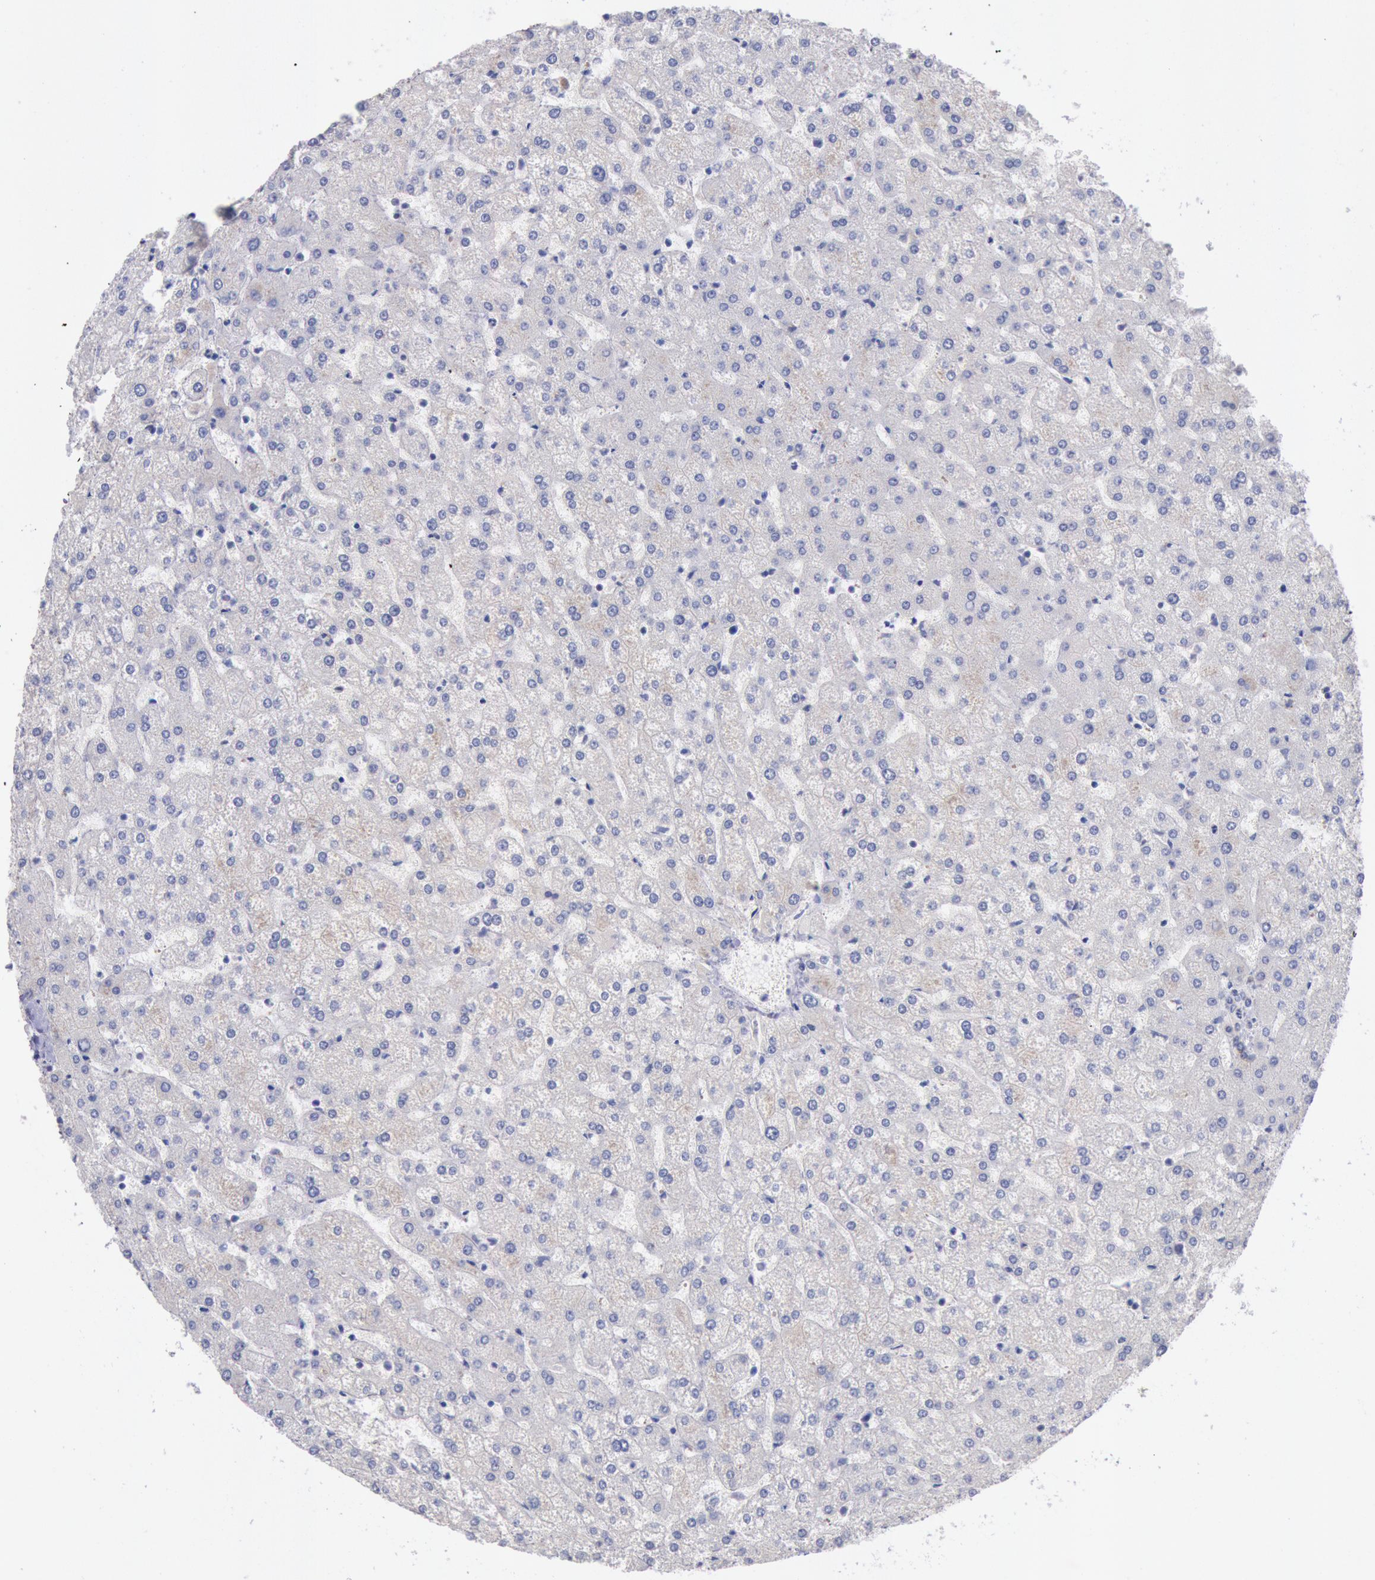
{"staining": {"intensity": "weak", "quantity": ">75%", "location": "cytoplasmic/membranous"}, "tissue": "liver", "cell_type": "Cholangiocytes", "image_type": "normal", "snomed": [{"axis": "morphology", "description": "Normal tissue, NOS"}, {"axis": "topography", "description": "Liver"}], "caption": "Protein analysis of benign liver demonstrates weak cytoplasmic/membranous expression in approximately >75% of cholangiocytes. Nuclei are stained in blue.", "gene": "RPS6KA5", "patient": {"sex": "female", "age": 32}}